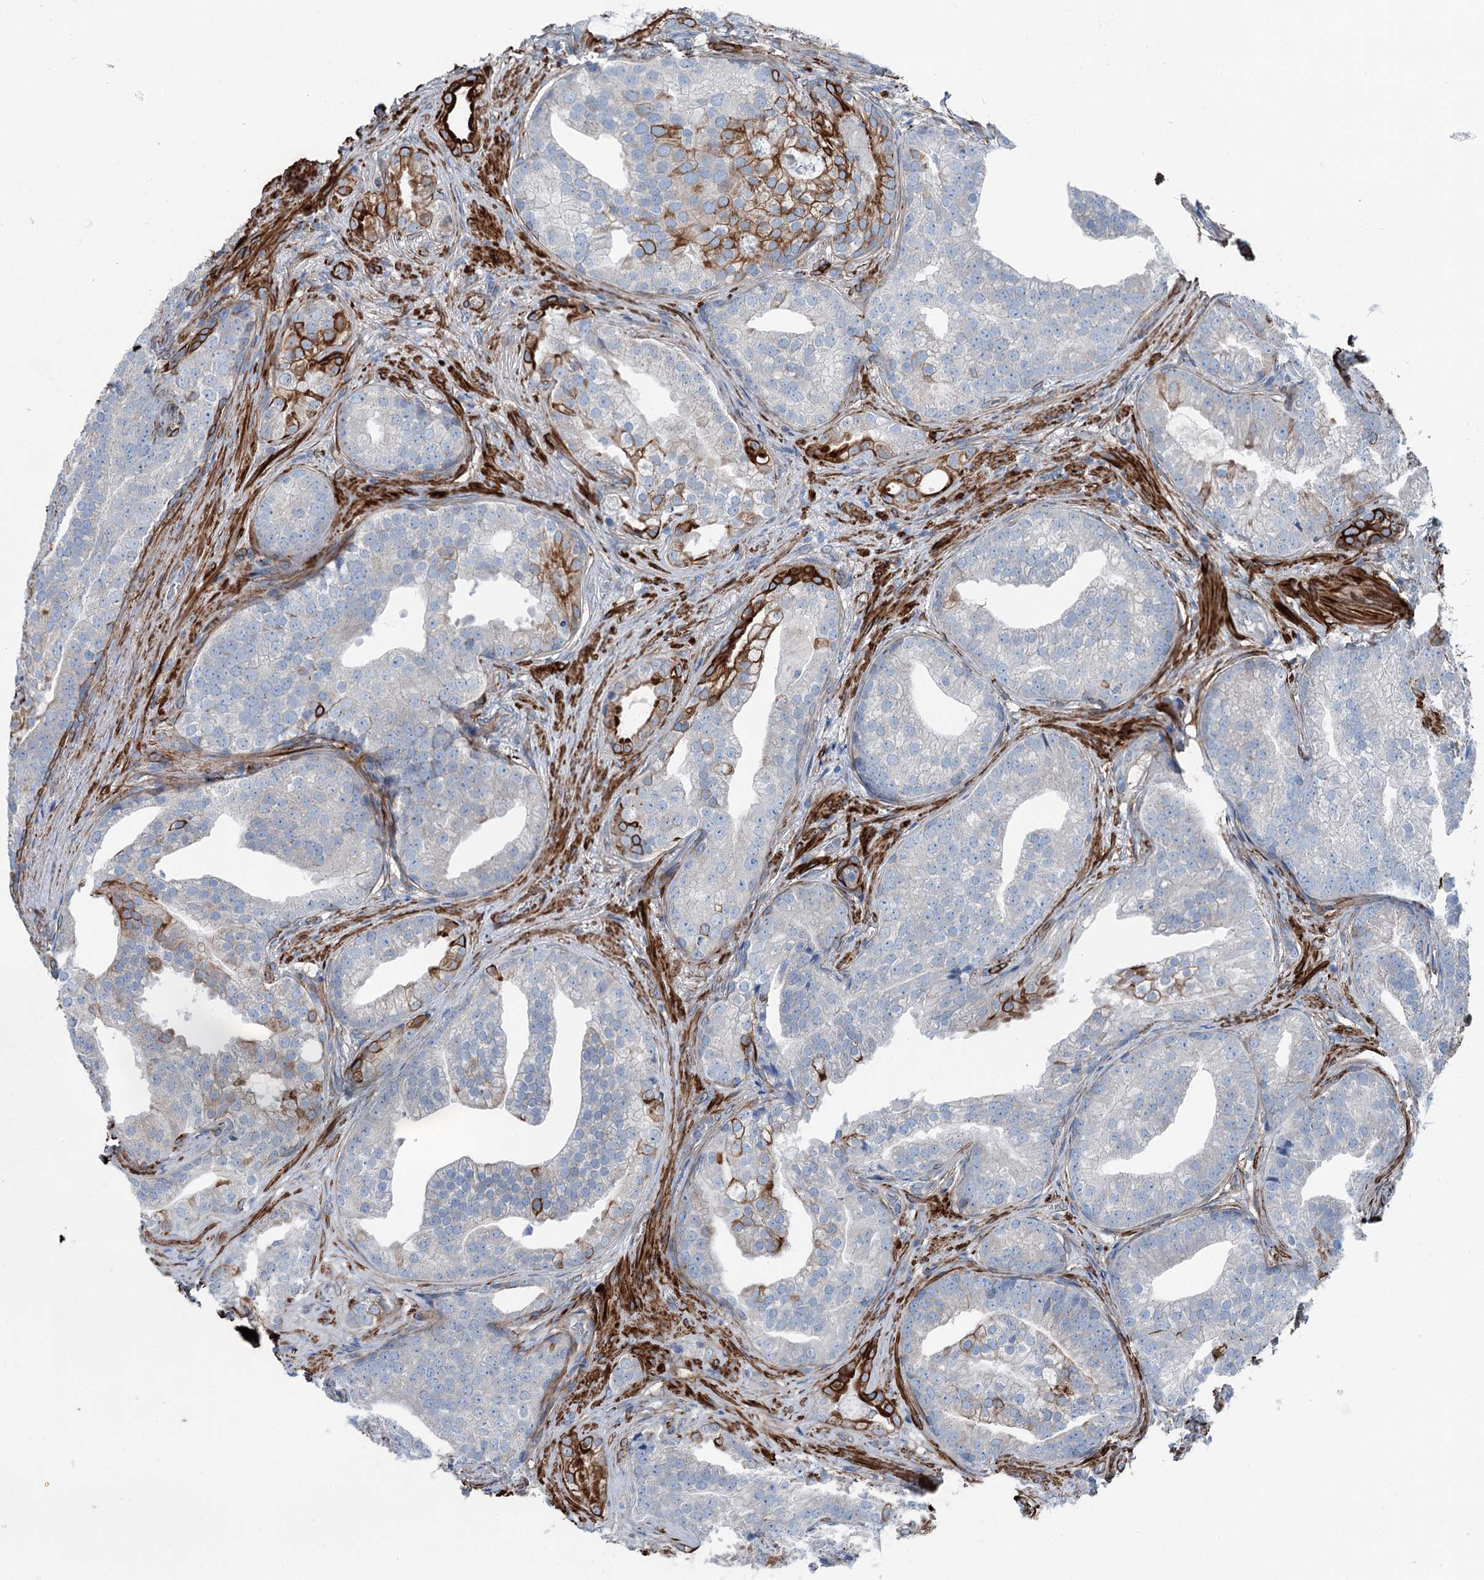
{"staining": {"intensity": "moderate", "quantity": "<25%", "location": "cytoplasmic/membranous"}, "tissue": "prostate cancer", "cell_type": "Tumor cells", "image_type": "cancer", "snomed": [{"axis": "morphology", "description": "Adenocarcinoma, Low grade"}, {"axis": "topography", "description": "Prostate"}], "caption": "DAB immunohistochemical staining of human prostate cancer demonstrates moderate cytoplasmic/membranous protein staining in about <25% of tumor cells.", "gene": "CALCOCO1", "patient": {"sex": "male", "age": 71}}